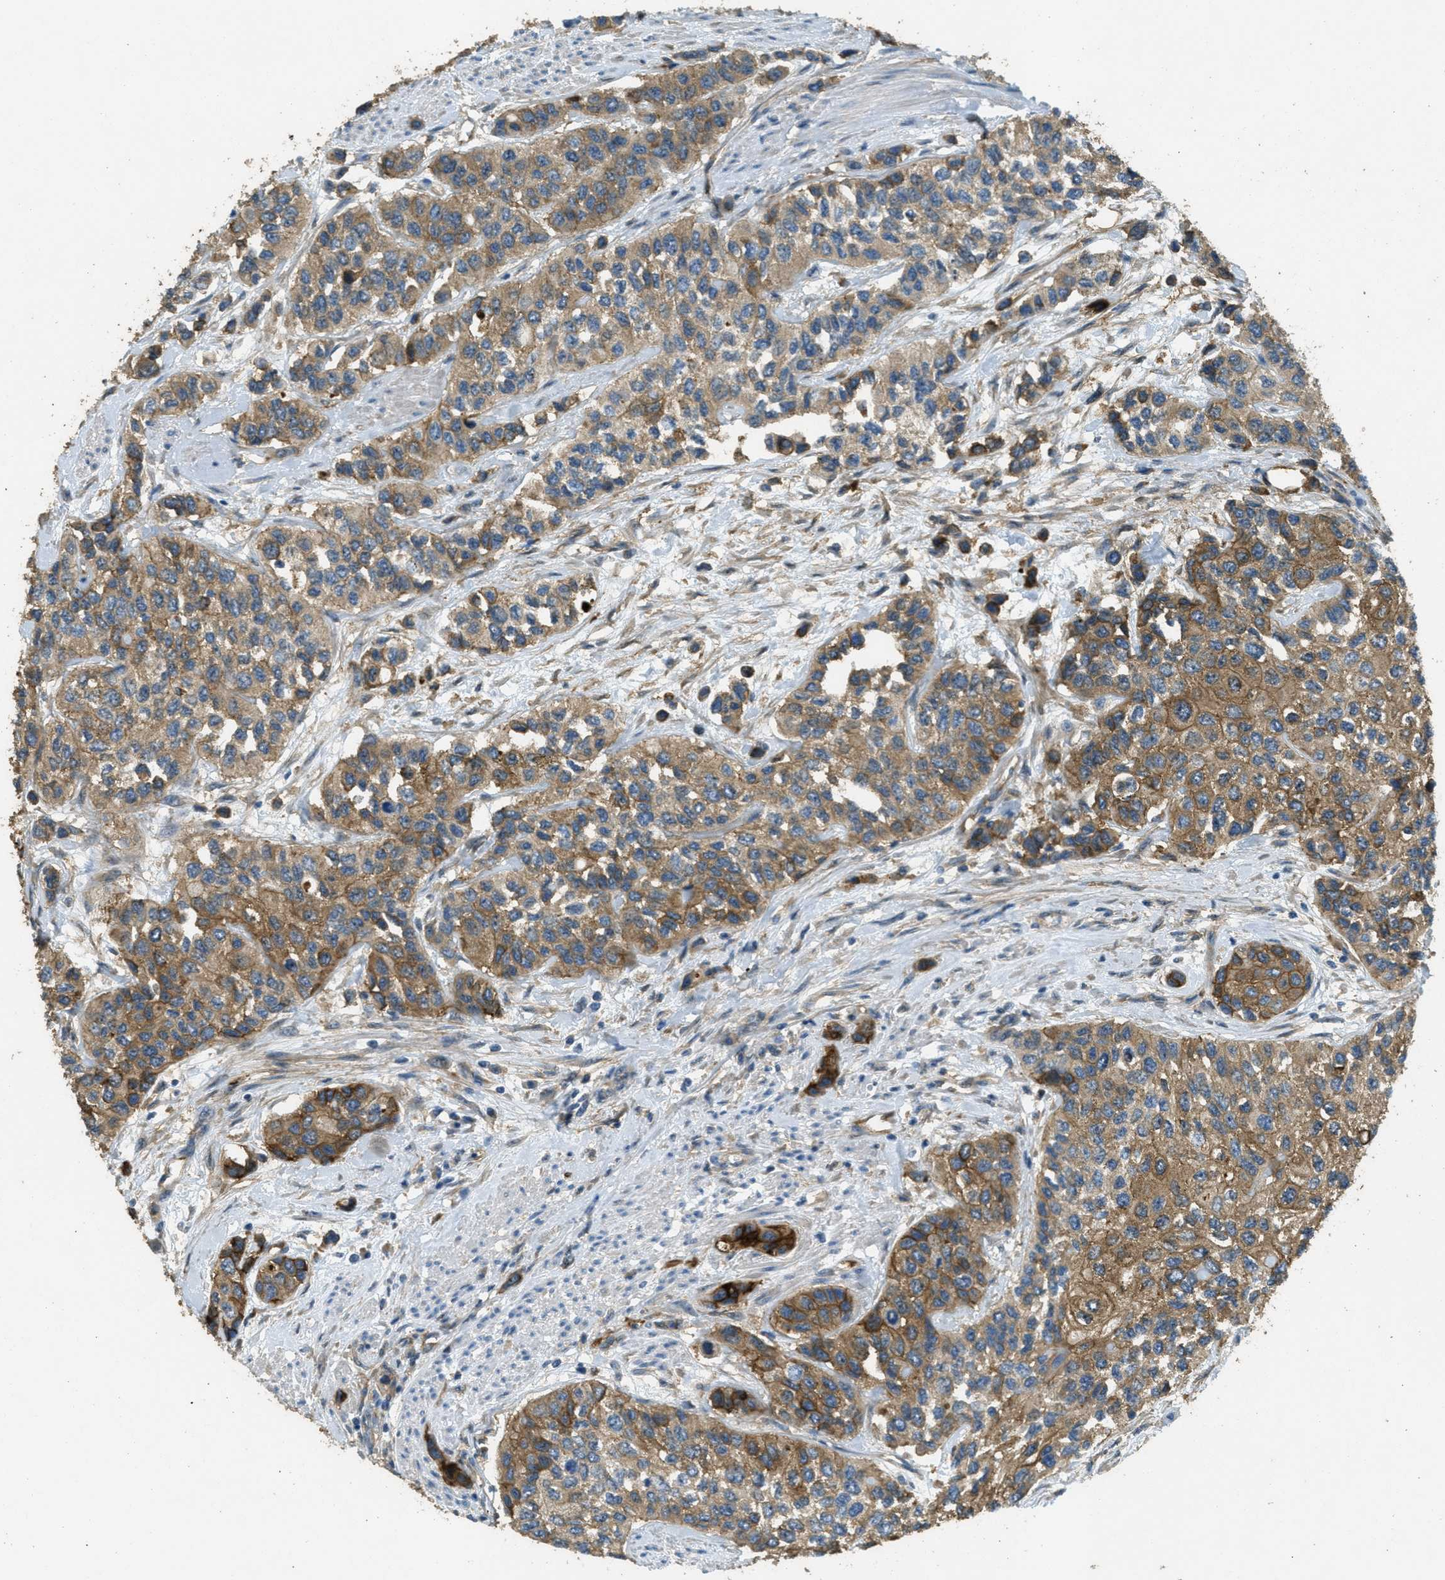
{"staining": {"intensity": "moderate", "quantity": ">75%", "location": "cytoplasmic/membranous"}, "tissue": "urothelial cancer", "cell_type": "Tumor cells", "image_type": "cancer", "snomed": [{"axis": "morphology", "description": "Urothelial carcinoma, High grade"}, {"axis": "topography", "description": "Urinary bladder"}], "caption": "Moderate cytoplasmic/membranous expression for a protein is seen in approximately >75% of tumor cells of urothelial cancer using IHC.", "gene": "OSMR", "patient": {"sex": "female", "age": 56}}